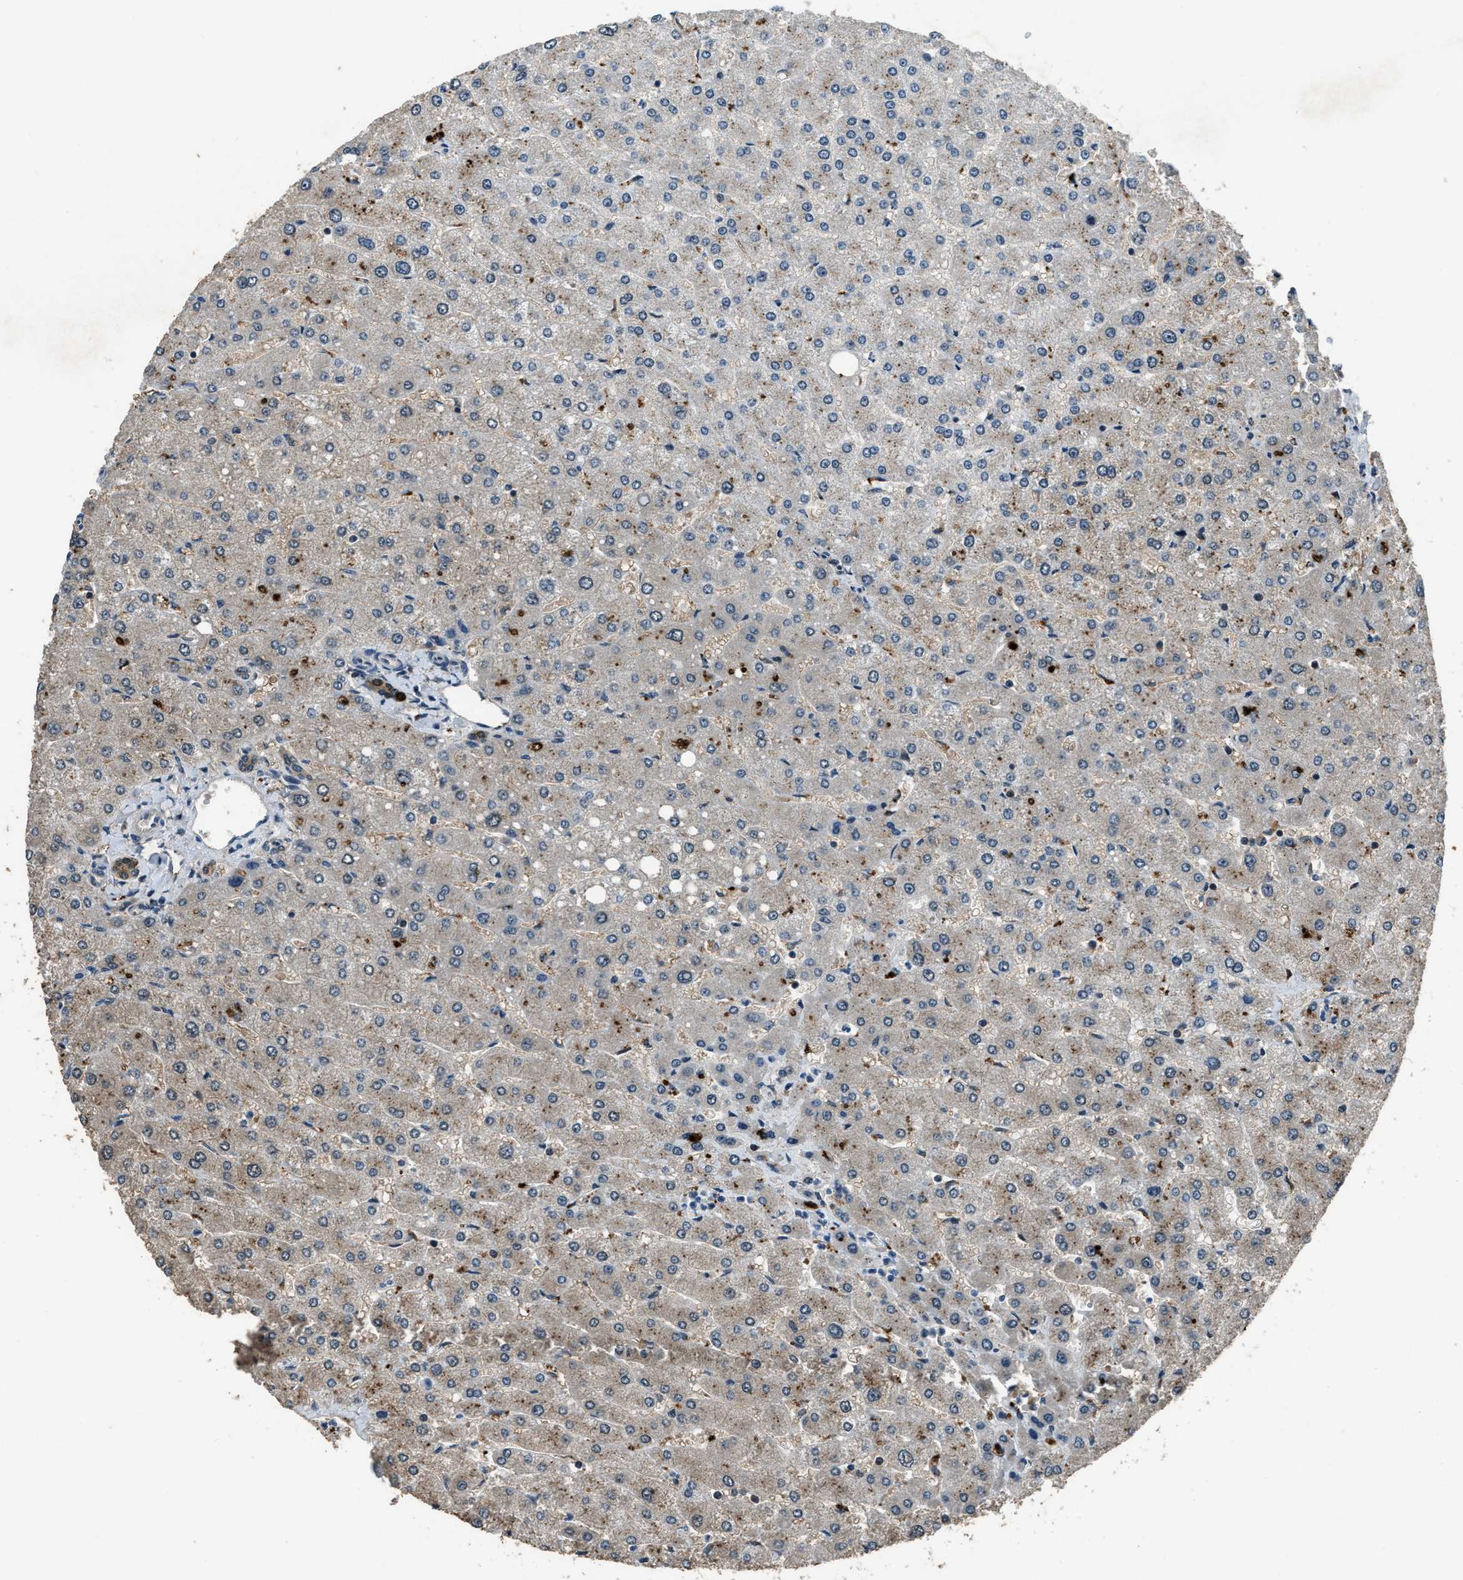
{"staining": {"intensity": "moderate", "quantity": ">75%", "location": "cytoplasmic/membranous"}, "tissue": "liver", "cell_type": "Cholangiocytes", "image_type": "normal", "snomed": [{"axis": "morphology", "description": "Normal tissue, NOS"}, {"axis": "topography", "description": "Liver"}], "caption": "IHC of unremarkable human liver demonstrates medium levels of moderate cytoplasmic/membranous positivity in about >75% of cholangiocytes. The staining is performed using DAB (3,3'-diaminobenzidine) brown chromogen to label protein expression. The nuclei are counter-stained blue using hematoxylin.", "gene": "NUDCD3", "patient": {"sex": "male", "age": 55}}